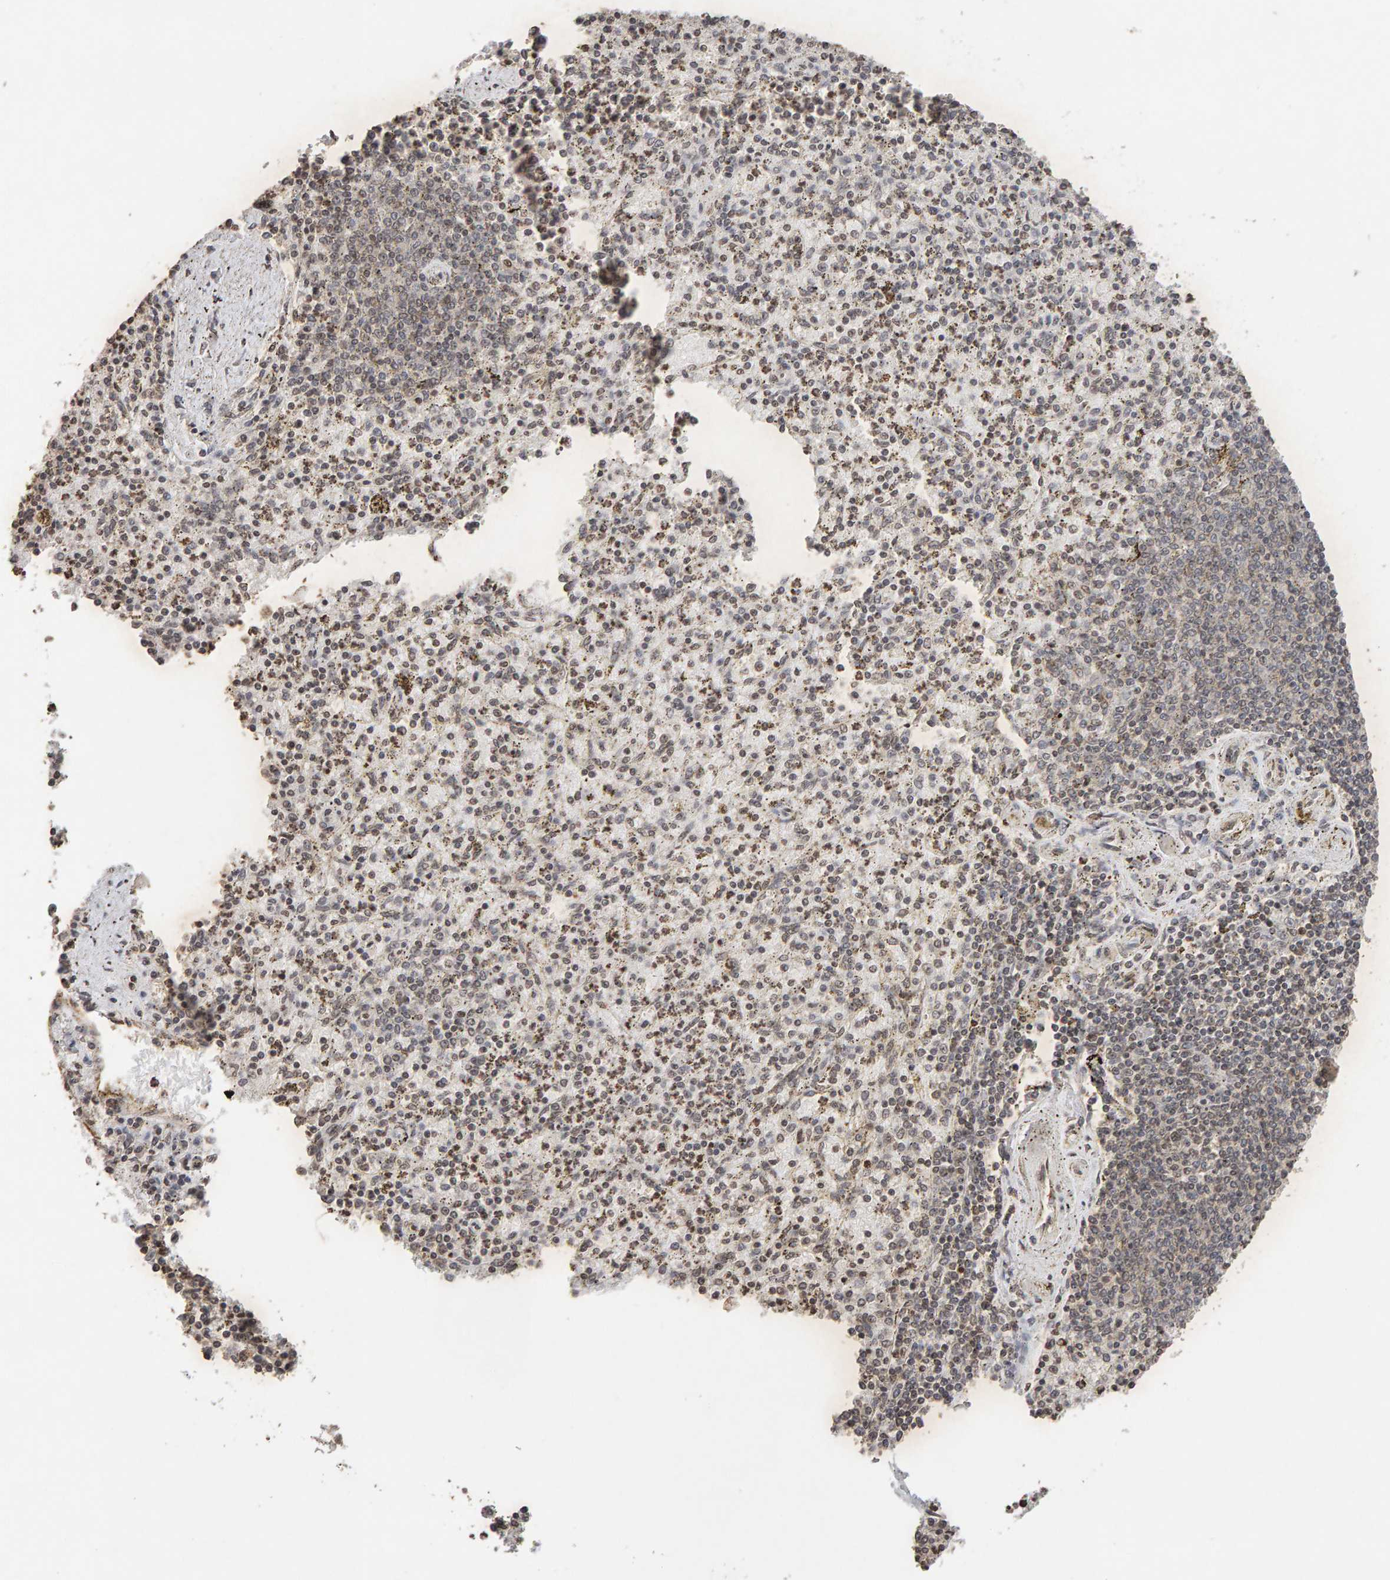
{"staining": {"intensity": "weak", "quantity": ">75%", "location": "nuclear"}, "tissue": "spleen", "cell_type": "Cells in red pulp", "image_type": "normal", "snomed": [{"axis": "morphology", "description": "Normal tissue, NOS"}, {"axis": "topography", "description": "Spleen"}], "caption": "This is an image of immunohistochemistry staining of unremarkable spleen, which shows weak staining in the nuclear of cells in red pulp.", "gene": "DNAJB5", "patient": {"sex": "male", "age": 72}}